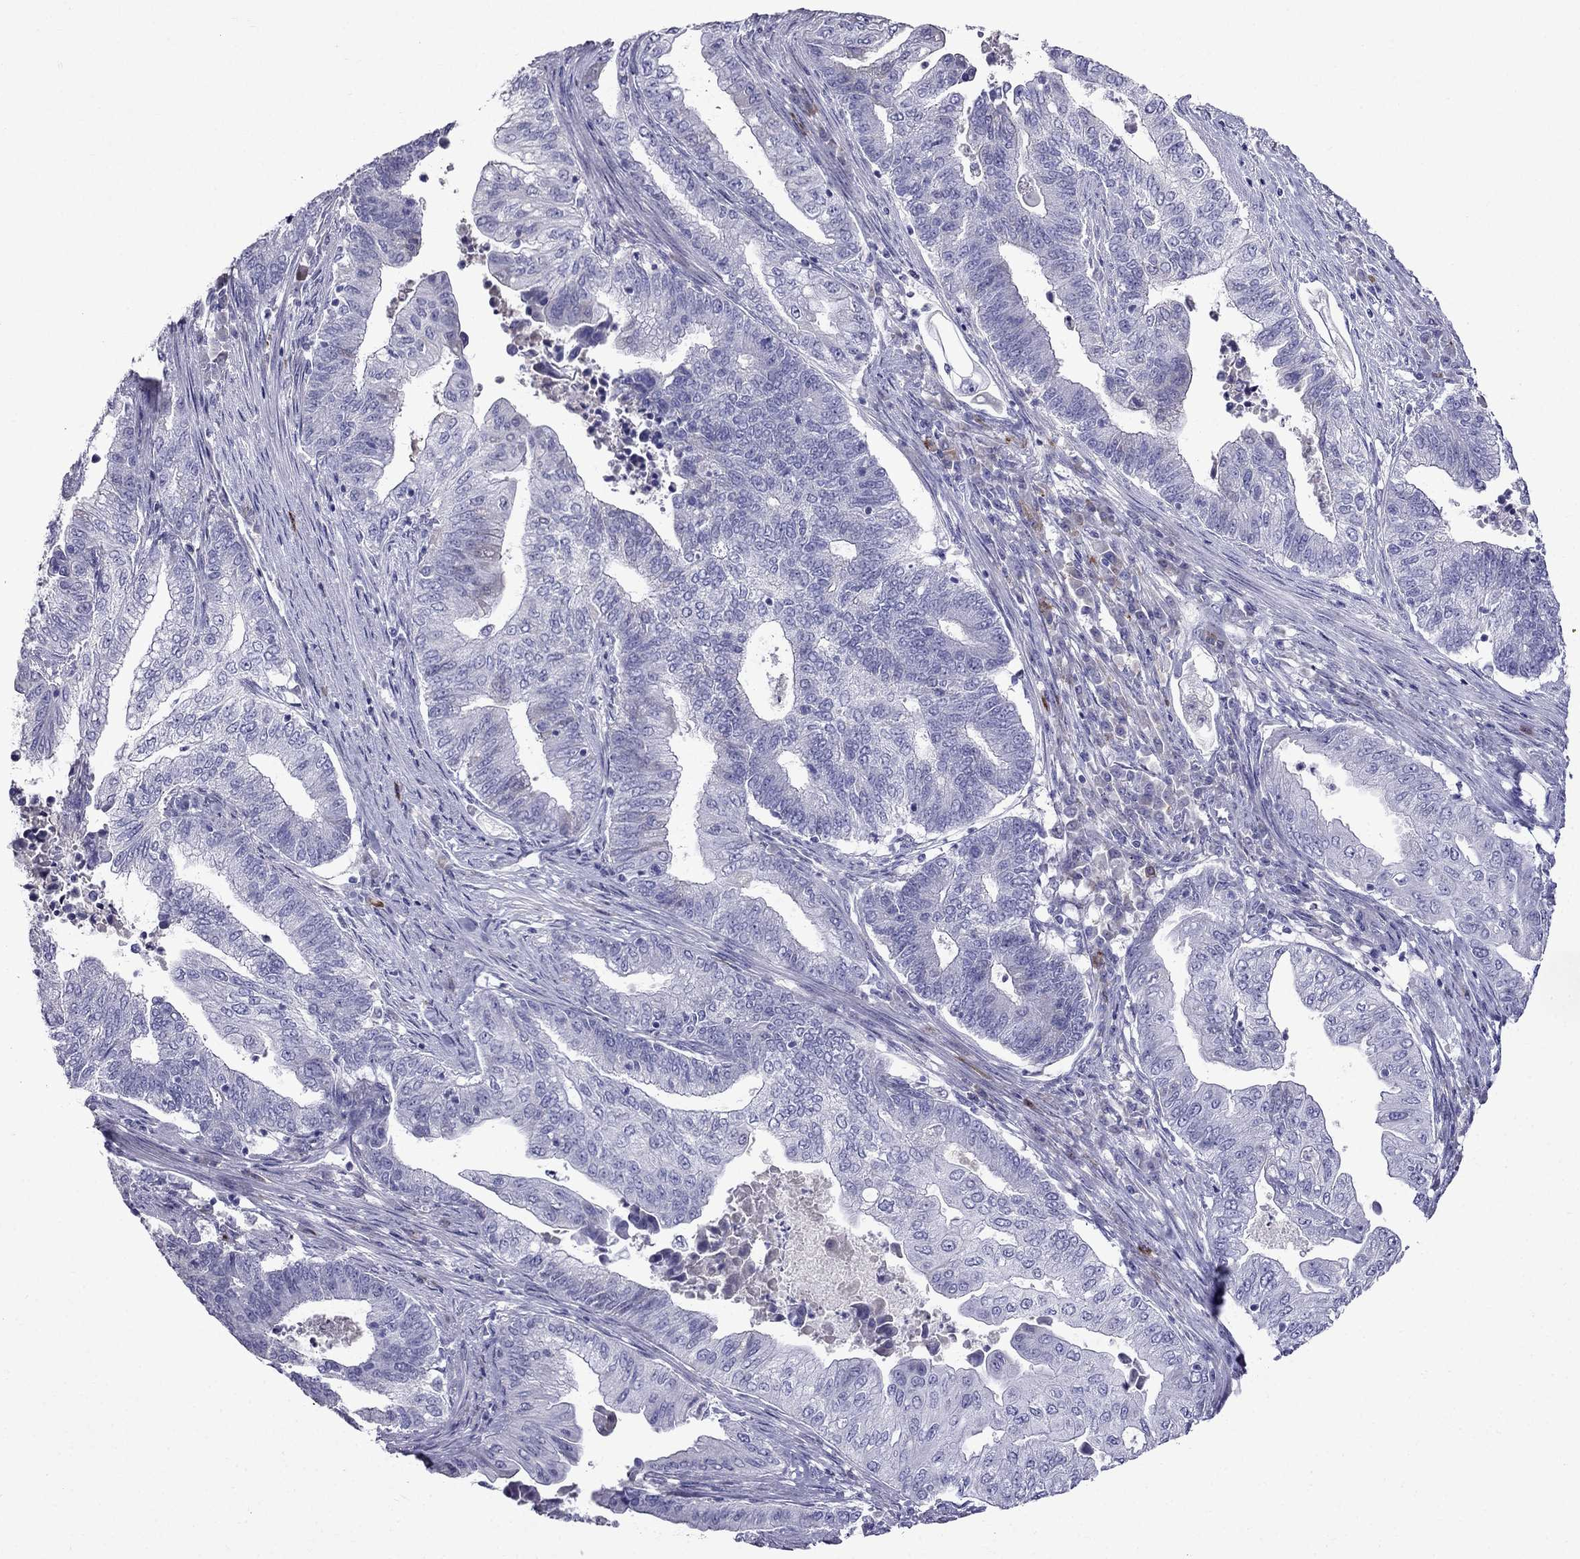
{"staining": {"intensity": "negative", "quantity": "none", "location": "none"}, "tissue": "endometrial cancer", "cell_type": "Tumor cells", "image_type": "cancer", "snomed": [{"axis": "morphology", "description": "Adenocarcinoma, NOS"}, {"axis": "topography", "description": "Uterus"}, {"axis": "topography", "description": "Endometrium"}], "caption": "This is an immunohistochemistry photomicrograph of endometrial cancer. There is no staining in tumor cells.", "gene": "PATE1", "patient": {"sex": "female", "age": 54}}